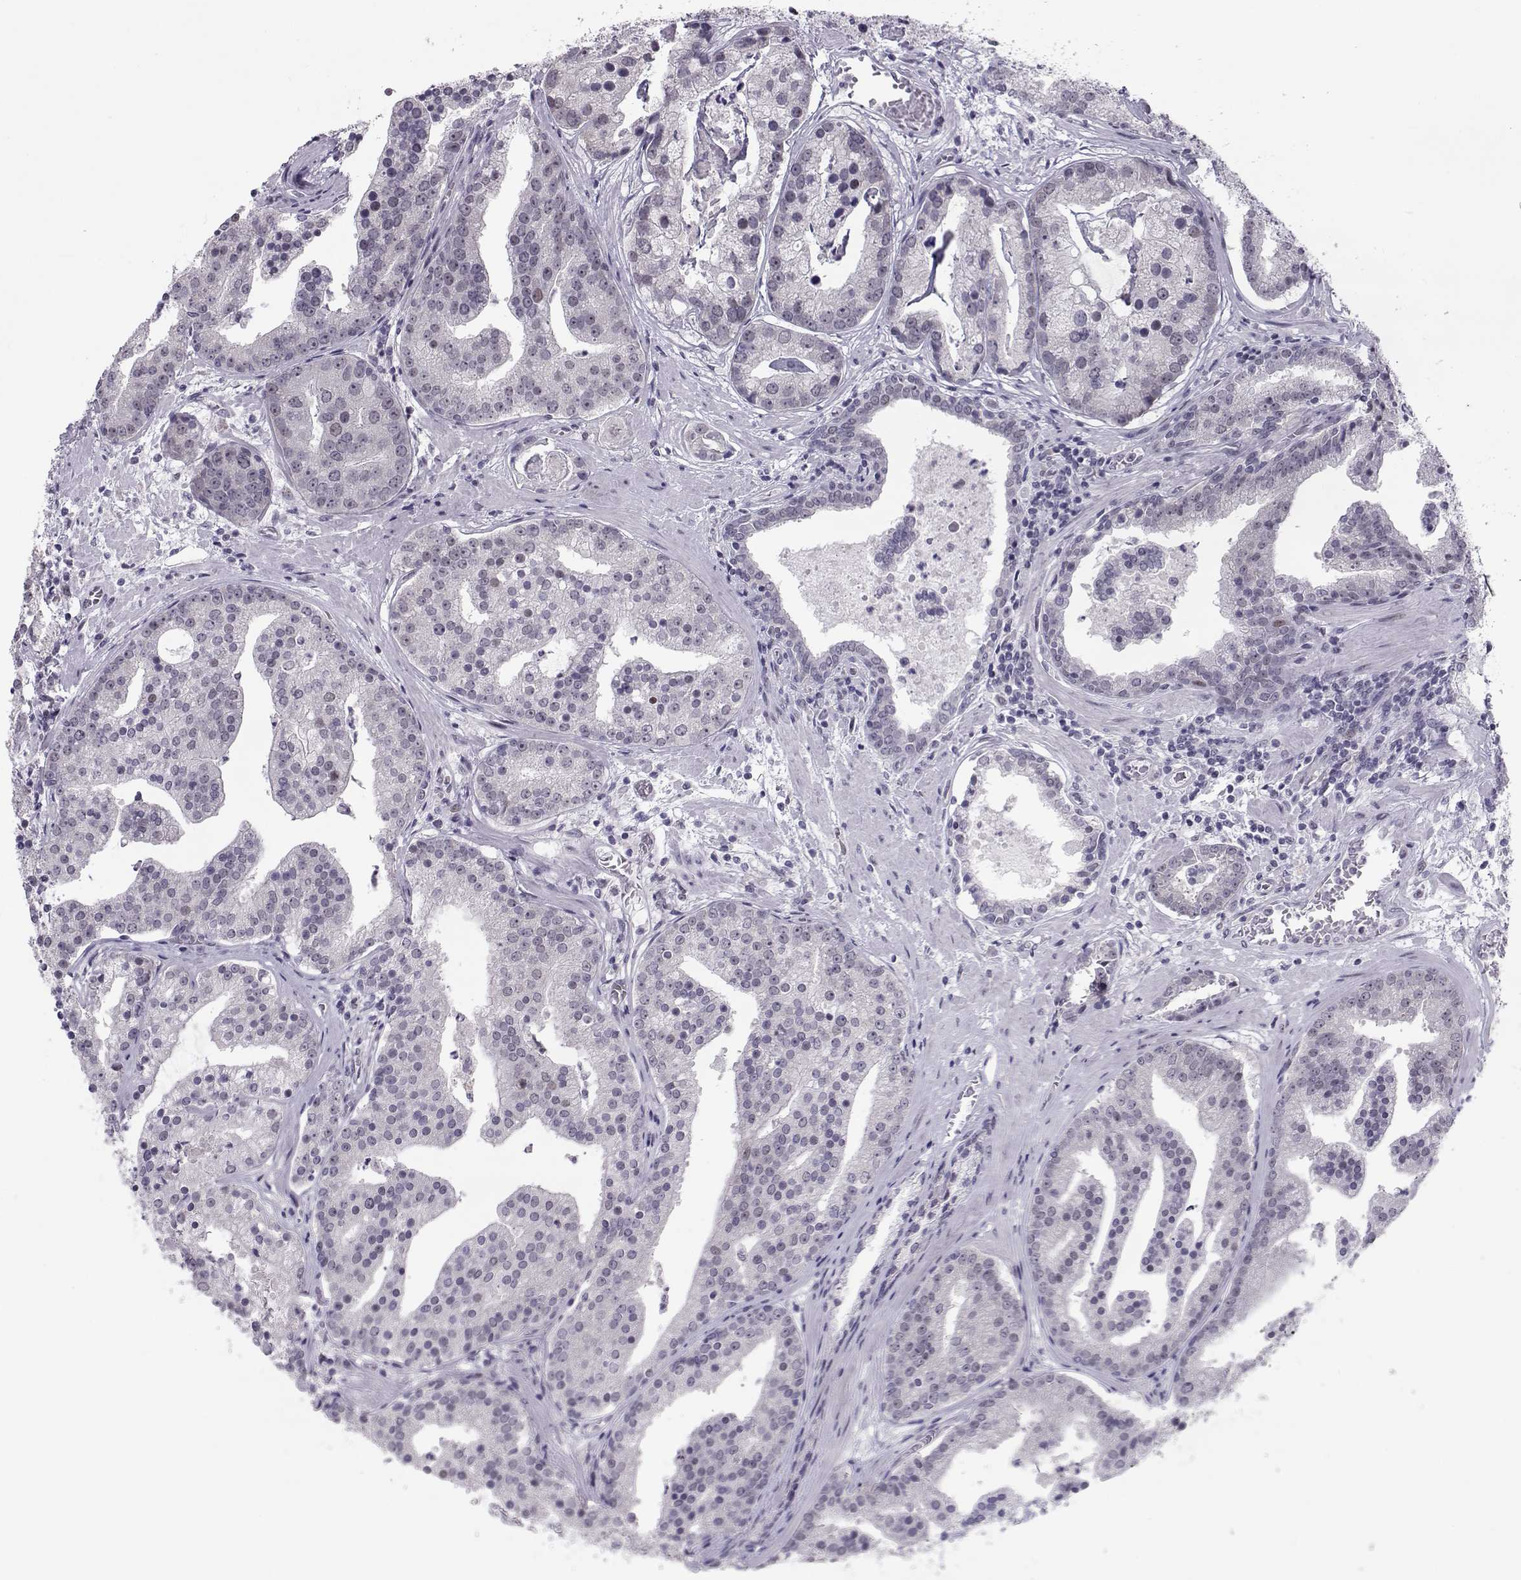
{"staining": {"intensity": "negative", "quantity": "none", "location": "none"}, "tissue": "prostate cancer", "cell_type": "Tumor cells", "image_type": "cancer", "snomed": [{"axis": "morphology", "description": "Adenocarcinoma, NOS"}, {"axis": "topography", "description": "Prostate and seminal vesicle, NOS"}, {"axis": "topography", "description": "Prostate"}], "caption": "Tumor cells show no significant protein expression in prostate cancer (adenocarcinoma). The staining was performed using DAB to visualize the protein expression in brown, while the nuclei were stained in blue with hematoxylin (Magnification: 20x).", "gene": "SIX6", "patient": {"sex": "male", "age": 44}}